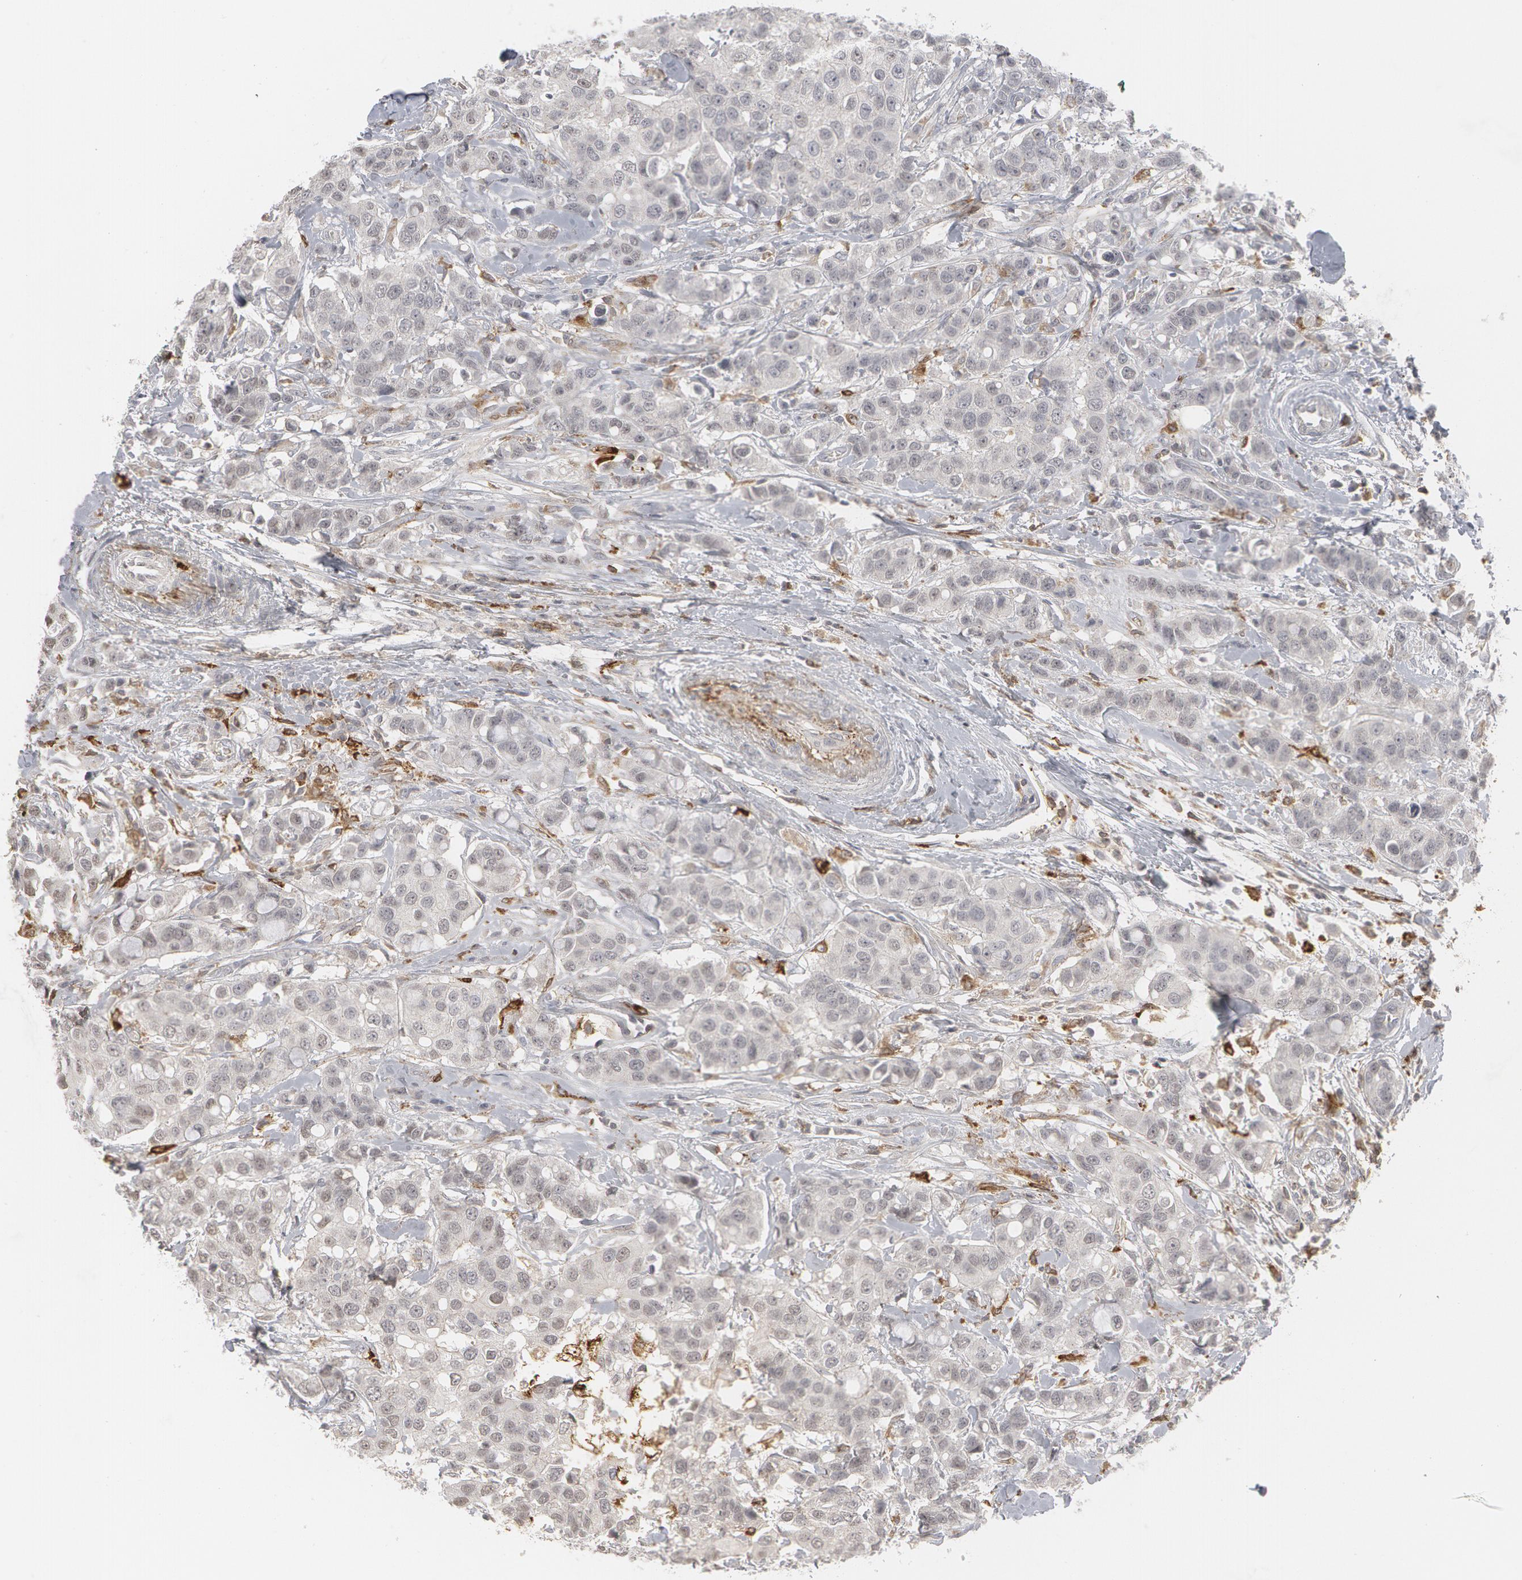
{"staining": {"intensity": "negative", "quantity": "none", "location": "none"}, "tissue": "breast cancer", "cell_type": "Tumor cells", "image_type": "cancer", "snomed": [{"axis": "morphology", "description": "Duct carcinoma"}, {"axis": "topography", "description": "Breast"}], "caption": "IHC of breast cancer demonstrates no expression in tumor cells. The staining is performed using DAB (3,3'-diaminobenzidine) brown chromogen with nuclei counter-stained in using hematoxylin.", "gene": "C1QC", "patient": {"sex": "female", "age": 27}}